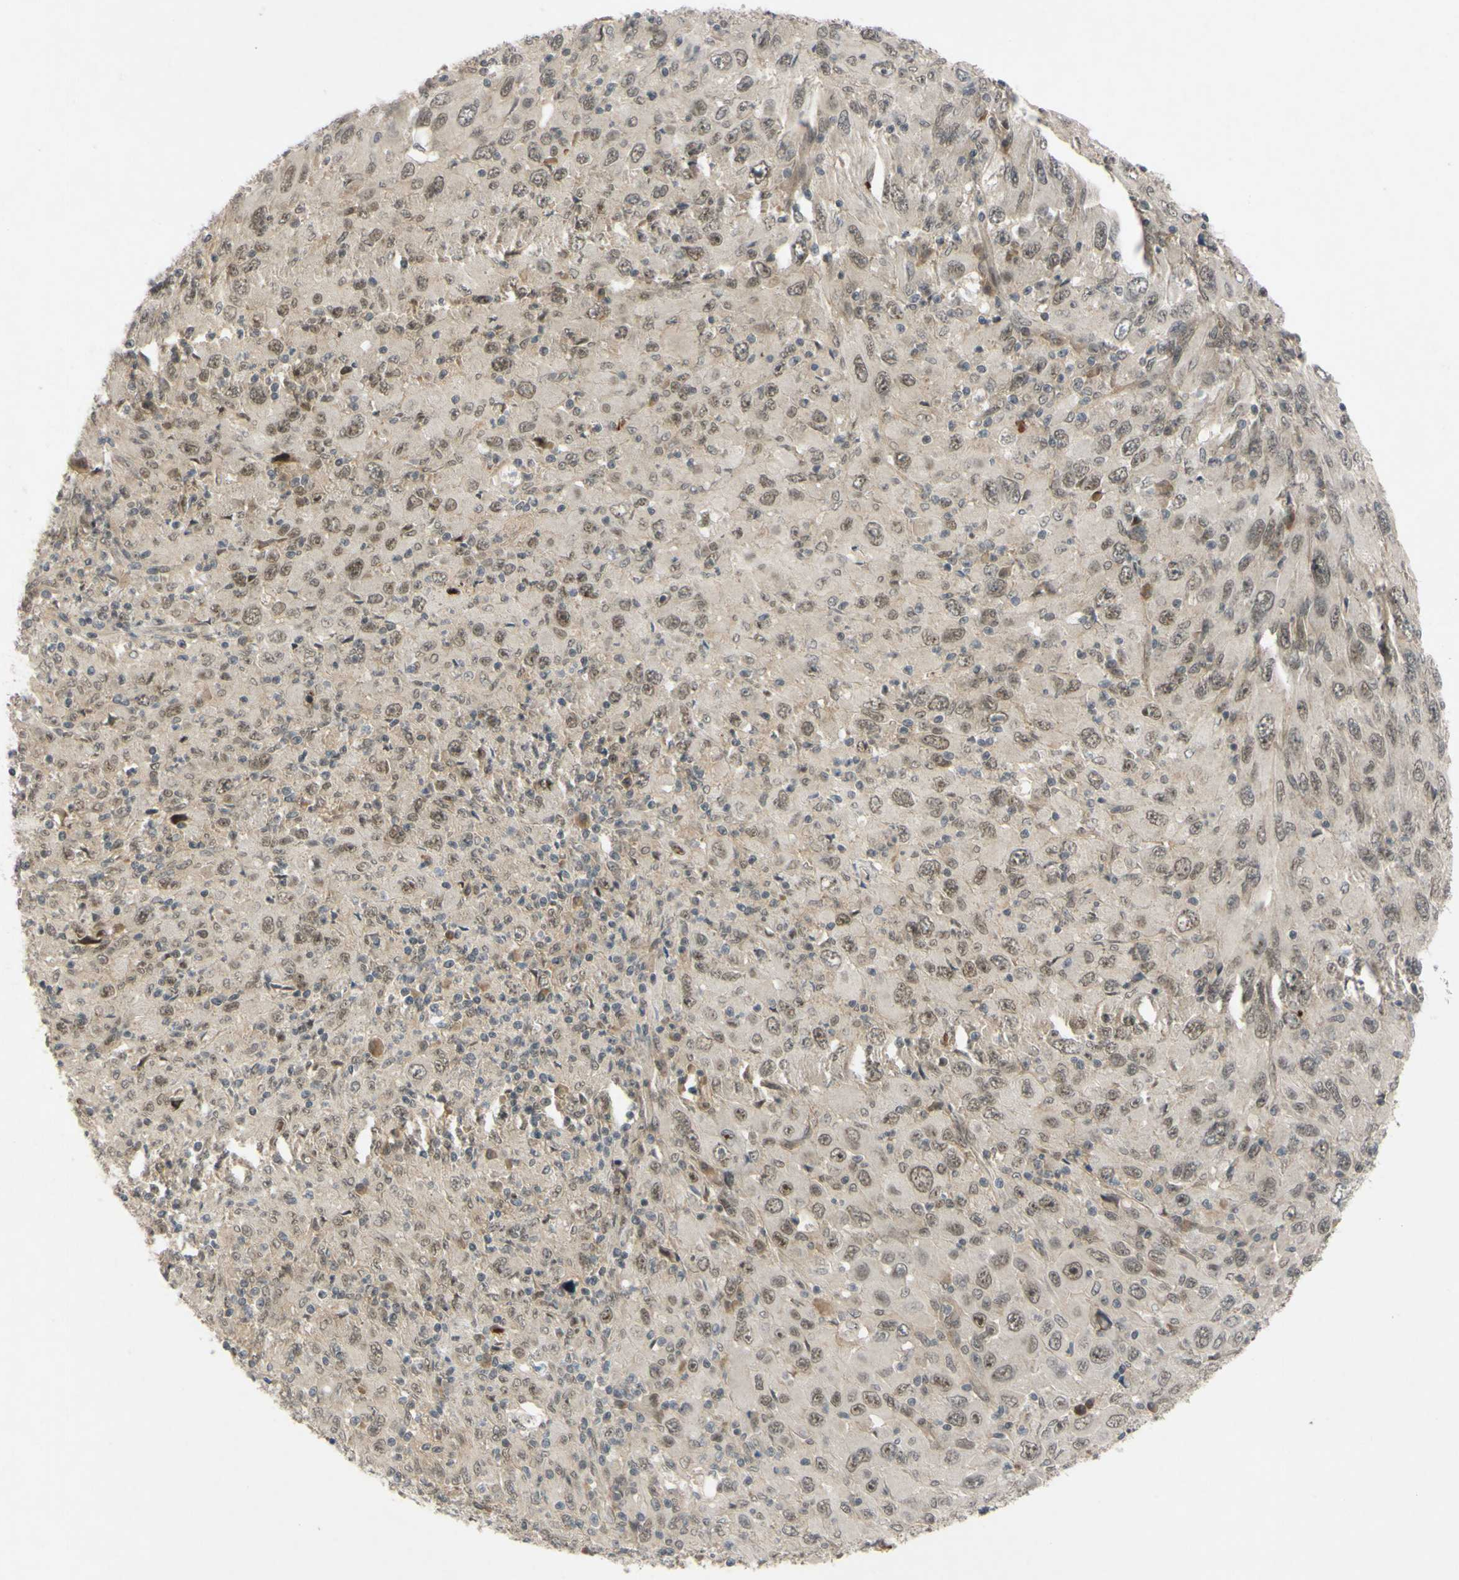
{"staining": {"intensity": "weak", "quantity": ">75%", "location": "nuclear"}, "tissue": "melanoma", "cell_type": "Tumor cells", "image_type": "cancer", "snomed": [{"axis": "morphology", "description": "Malignant melanoma, Metastatic site"}, {"axis": "topography", "description": "Skin"}], "caption": "This histopathology image displays IHC staining of malignant melanoma (metastatic site), with low weak nuclear positivity in about >75% of tumor cells.", "gene": "ALK", "patient": {"sex": "female", "age": 56}}